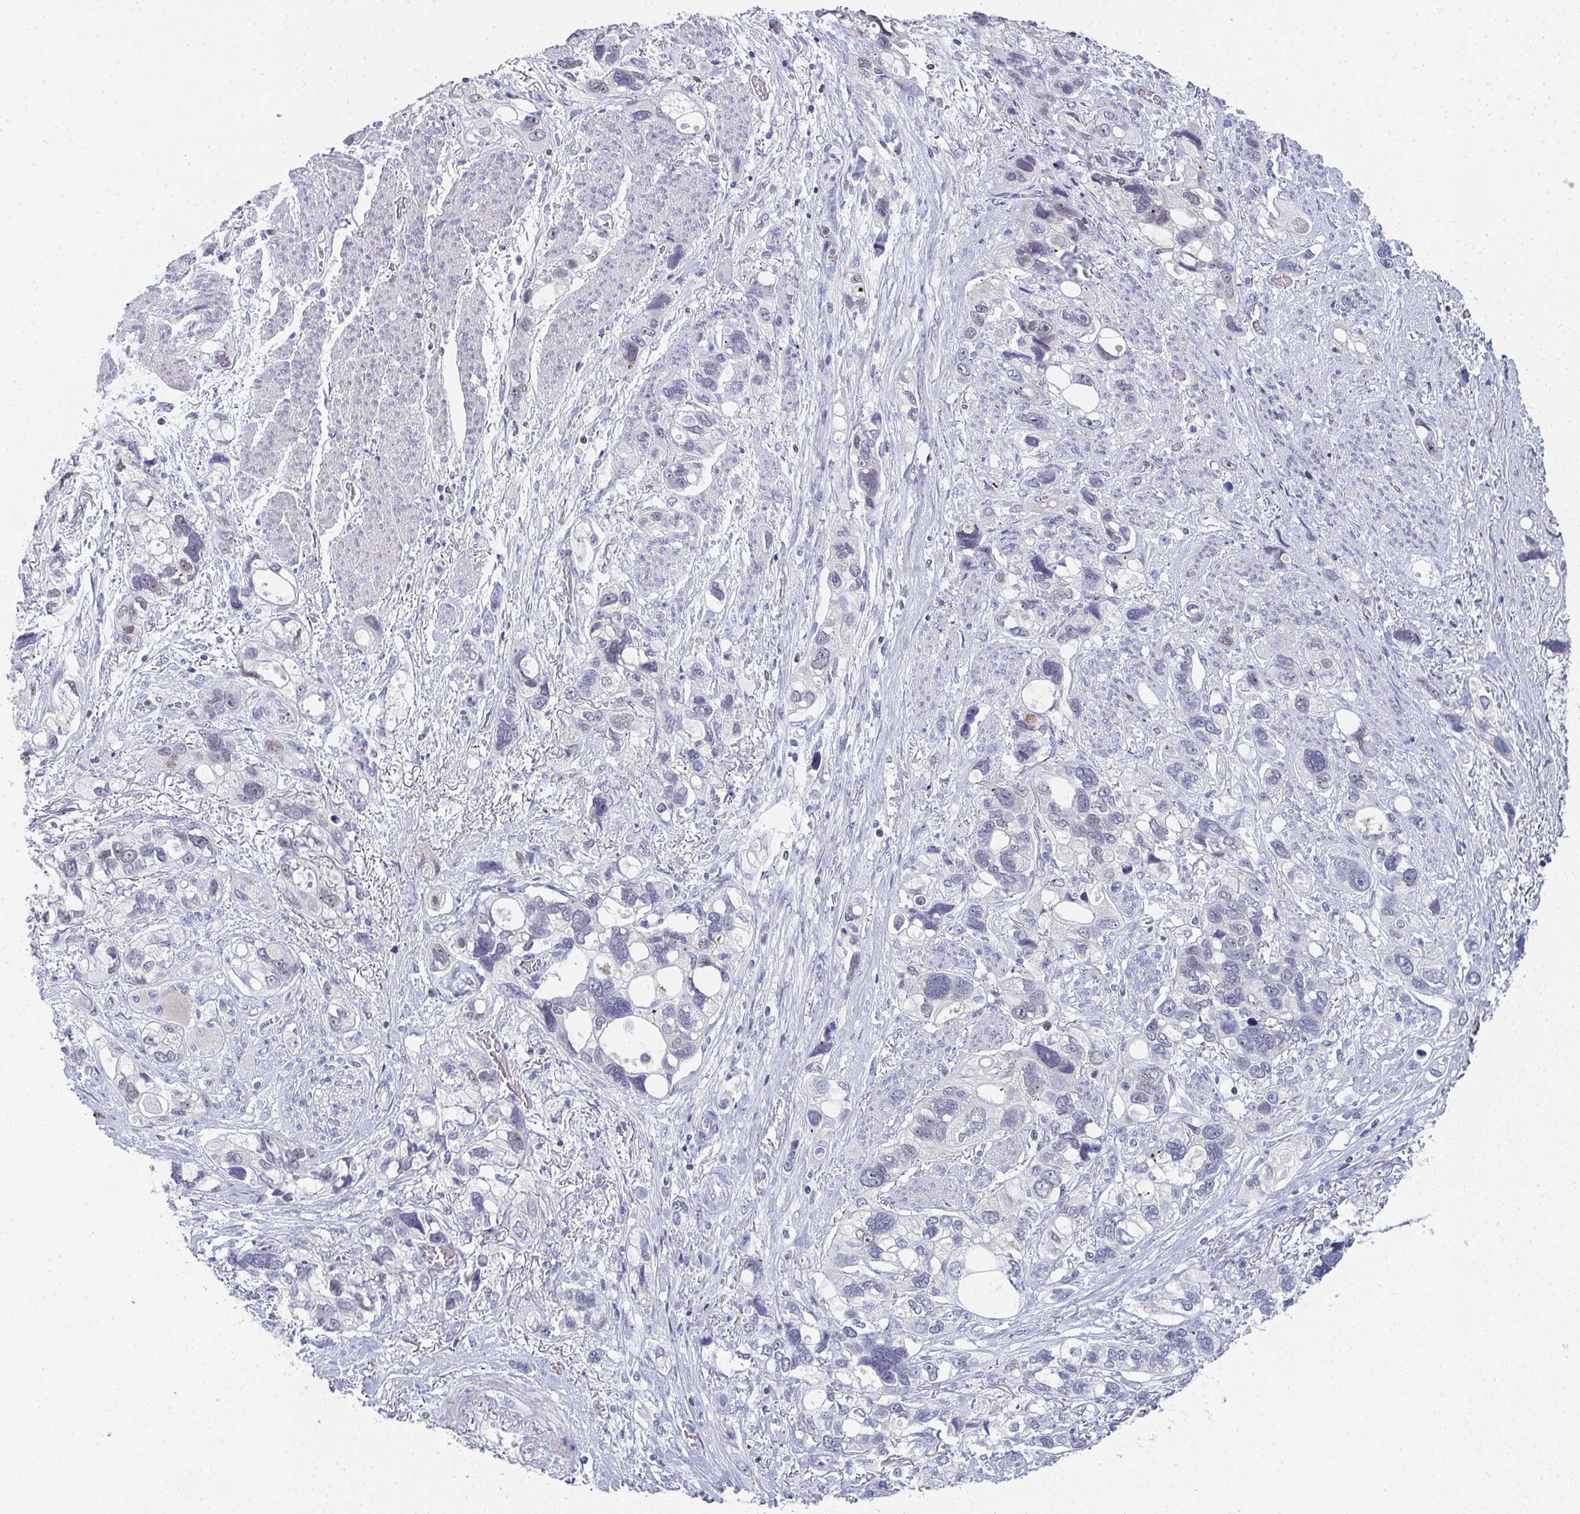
{"staining": {"intensity": "negative", "quantity": "none", "location": "none"}, "tissue": "stomach cancer", "cell_type": "Tumor cells", "image_type": "cancer", "snomed": [{"axis": "morphology", "description": "Adenocarcinoma, NOS"}, {"axis": "topography", "description": "Stomach, upper"}], "caption": "IHC image of stomach cancer (adenocarcinoma) stained for a protein (brown), which exhibits no staining in tumor cells.", "gene": "PYCR3", "patient": {"sex": "female", "age": 81}}